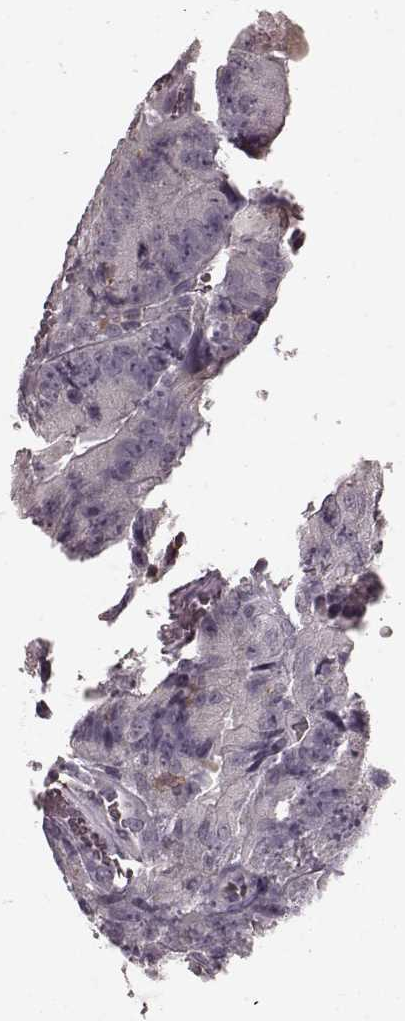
{"staining": {"intensity": "negative", "quantity": "none", "location": "none"}, "tissue": "colorectal cancer", "cell_type": "Tumor cells", "image_type": "cancer", "snomed": [{"axis": "morphology", "description": "Adenocarcinoma, NOS"}, {"axis": "topography", "description": "Colon"}], "caption": "This is an IHC photomicrograph of human colorectal cancer (adenocarcinoma). There is no positivity in tumor cells.", "gene": "CD28", "patient": {"sex": "female", "age": 86}}